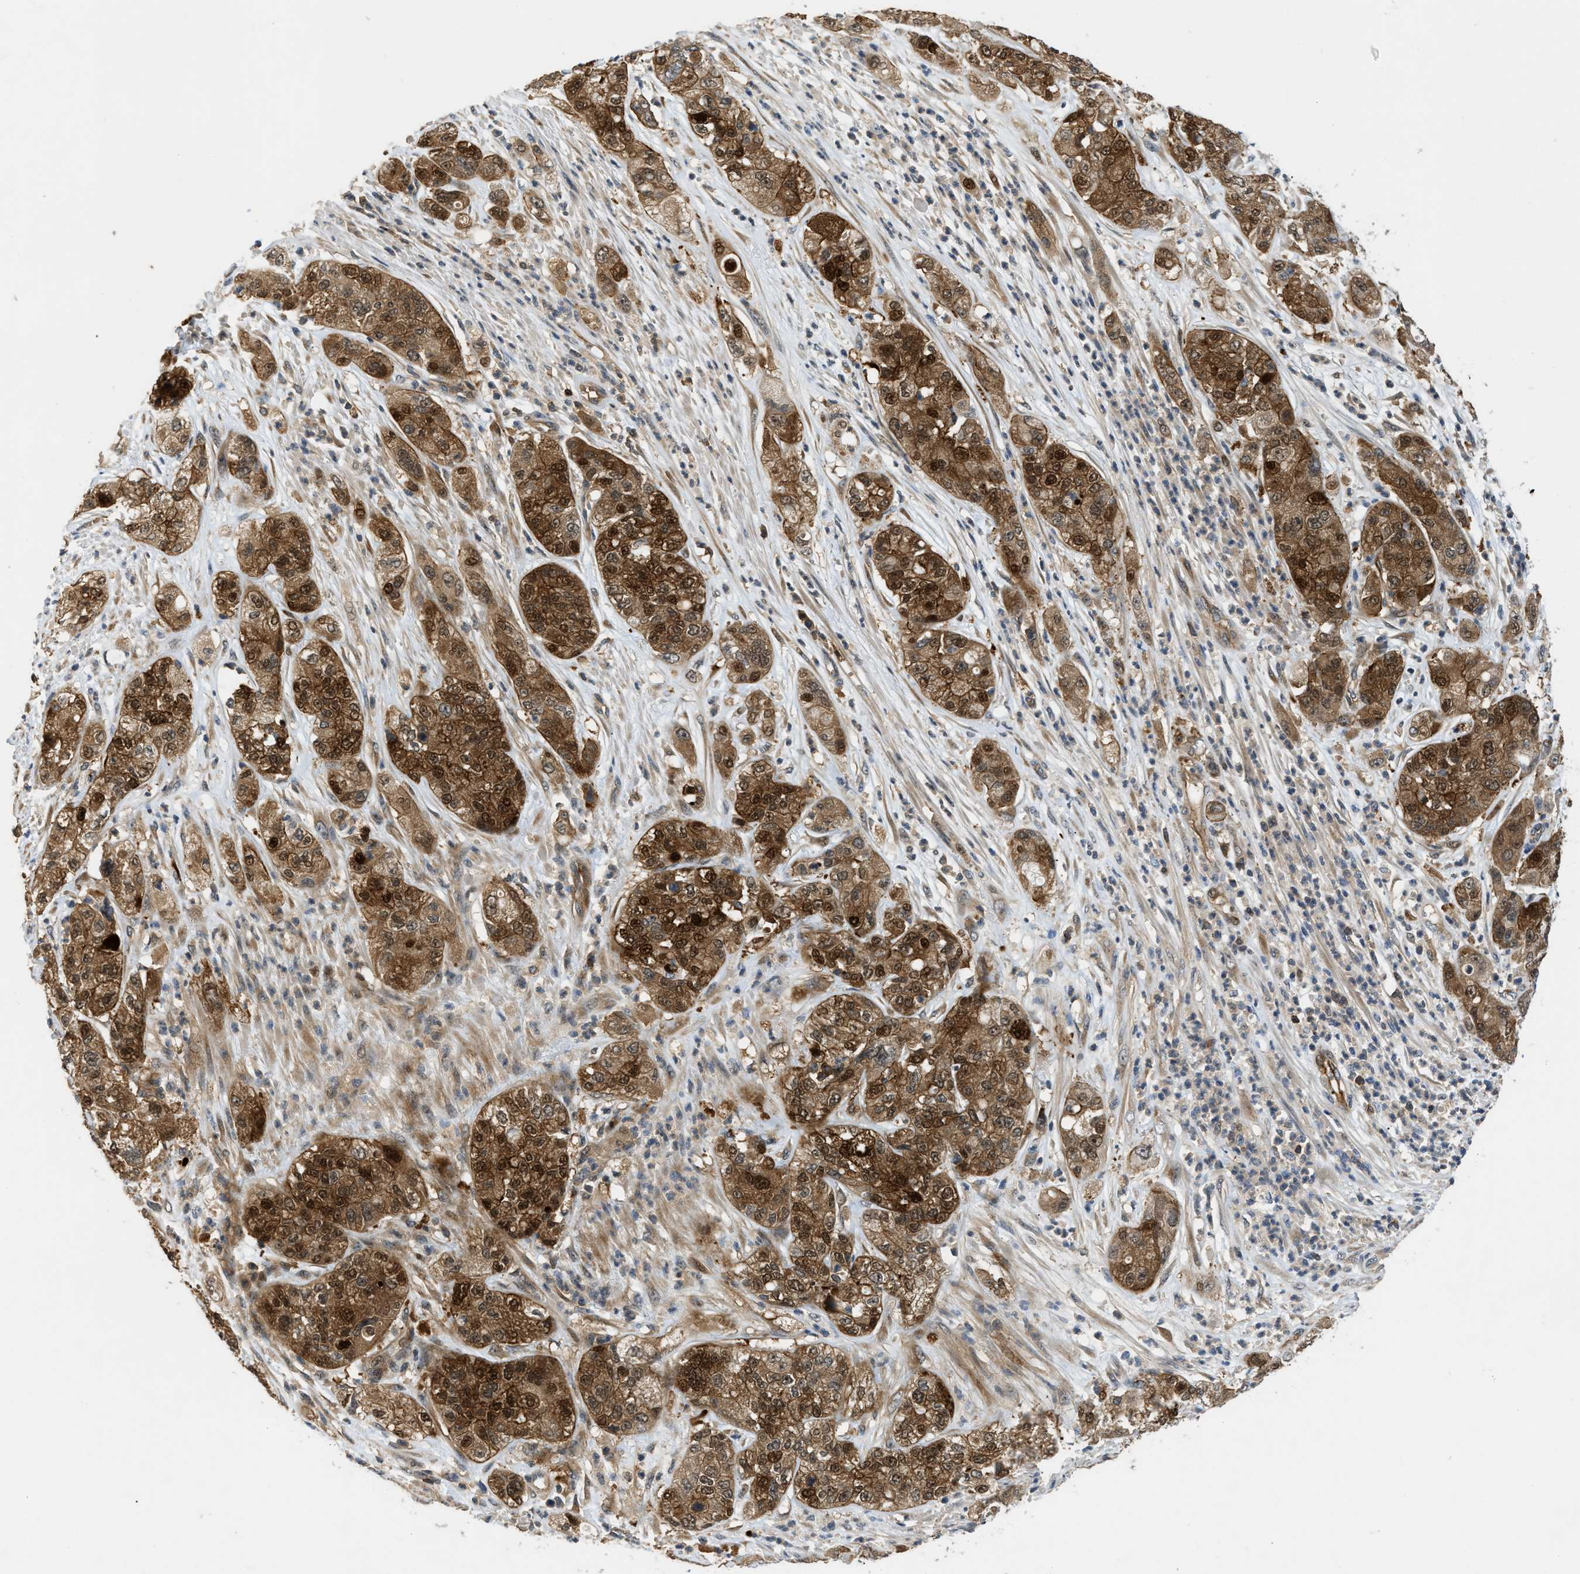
{"staining": {"intensity": "moderate", "quantity": ">75%", "location": "cytoplasmic/membranous,nuclear"}, "tissue": "pancreatic cancer", "cell_type": "Tumor cells", "image_type": "cancer", "snomed": [{"axis": "morphology", "description": "Adenocarcinoma, NOS"}, {"axis": "topography", "description": "Pancreas"}], "caption": "A brown stain labels moderate cytoplasmic/membranous and nuclear positivity of a protein in pancreatic cancer (adenocarcinoma) tumor cells.", "gene": "TRAK2", "patient": {"sex": "female", "age": 78}}